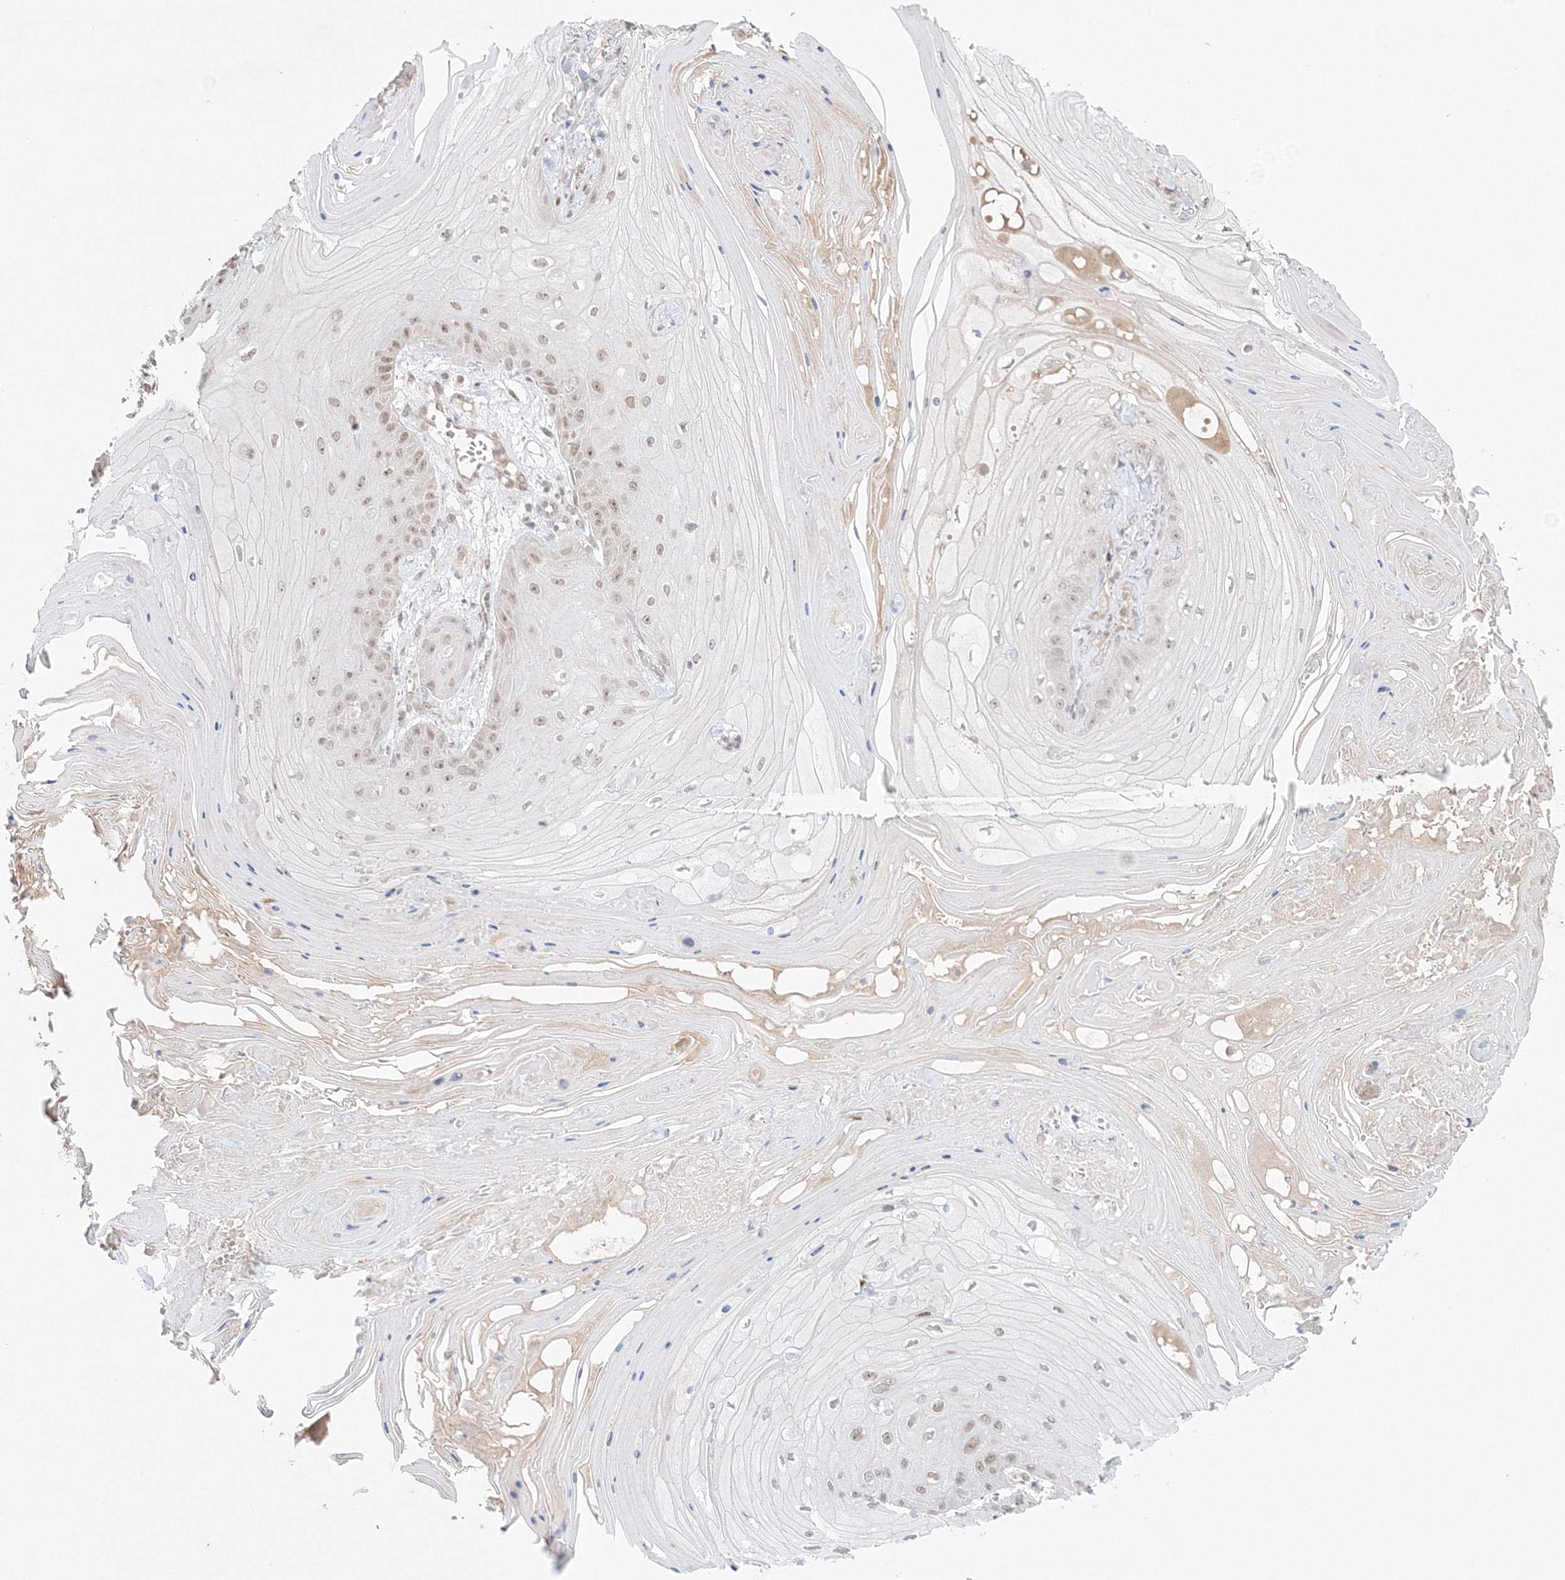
{"staining": {"intensity": "weak", "quantity": "25%-75%", "location": "nuclear"}, "tissue": "skin cancer", "cell_type": "Tumor cells", "image_type": "cancer", "snomed": [{"axis": "morphology", "description": "Squamous cell carcinoma, NOS"}, {"axis": "topography", "description": "Skin"}], "caption": "About 25%-75% of tumor cells in human skin squamous cell carcinoma show weak nuclear protein expression as visualized by brown immunohistochemical staining.", "gene": "NOA1", "patient": {"sex": "male", "age": 74}}